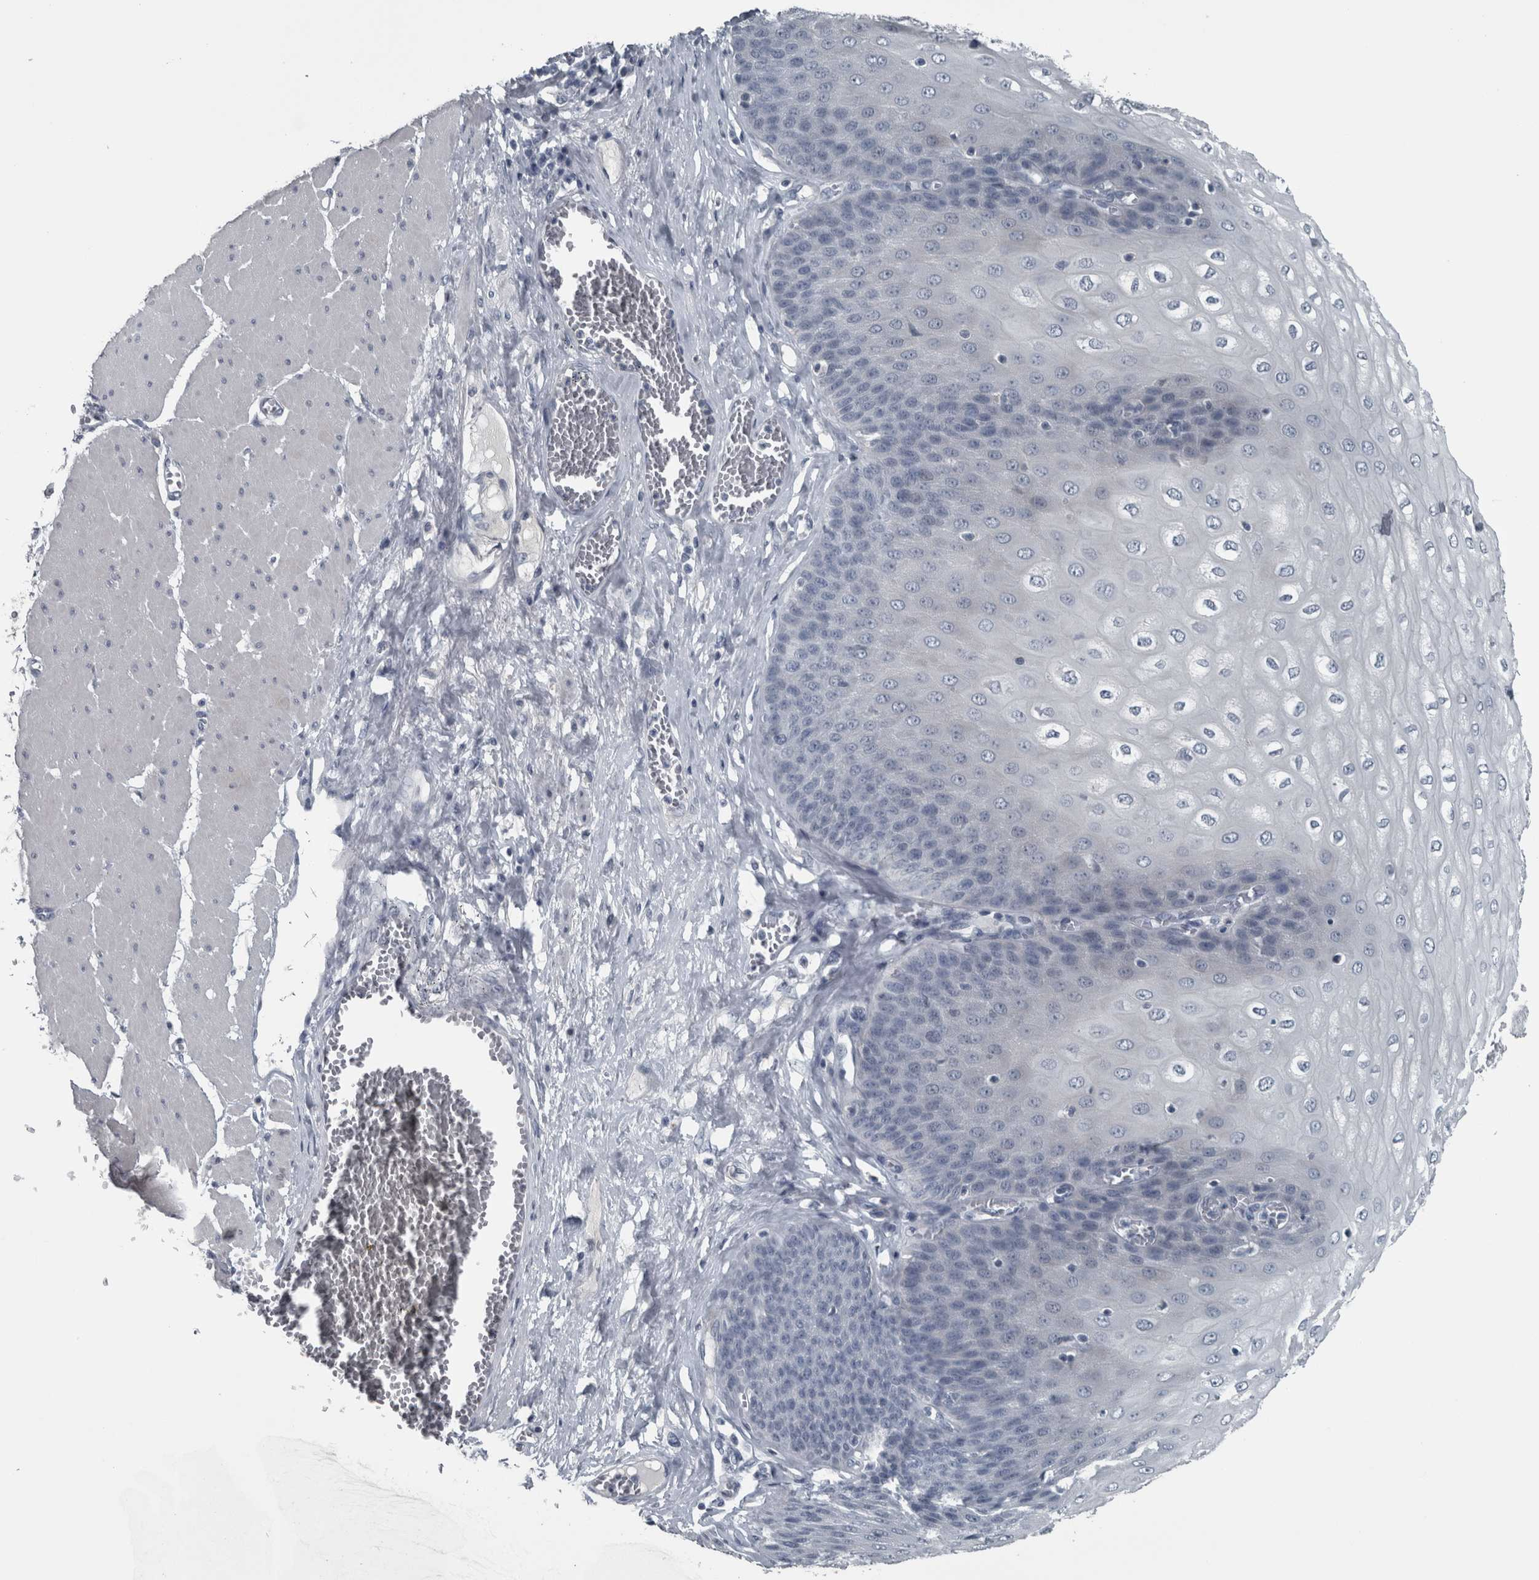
{"staining": {"intensity": "negative", "quantity": "none", "location": "none"}, "tissue": "esophagus", "cell_type": "Squamous epithelial cells", "image_type": "normal", "snomed": [{"axis": "morphology", "description": "Normal tissue, NOS"}, {"axis": "topography", "description": "Esophagus"}], "caption": "A micrograph of human esophagus is negative for staining in squamous epithelial cells. (DAB (3,3'-diaminobenzidine) IHC visualized using brightfield microscopy, high magnification).", "gene": "KRT20", "patient": {"sex": "male", "age": 60}}